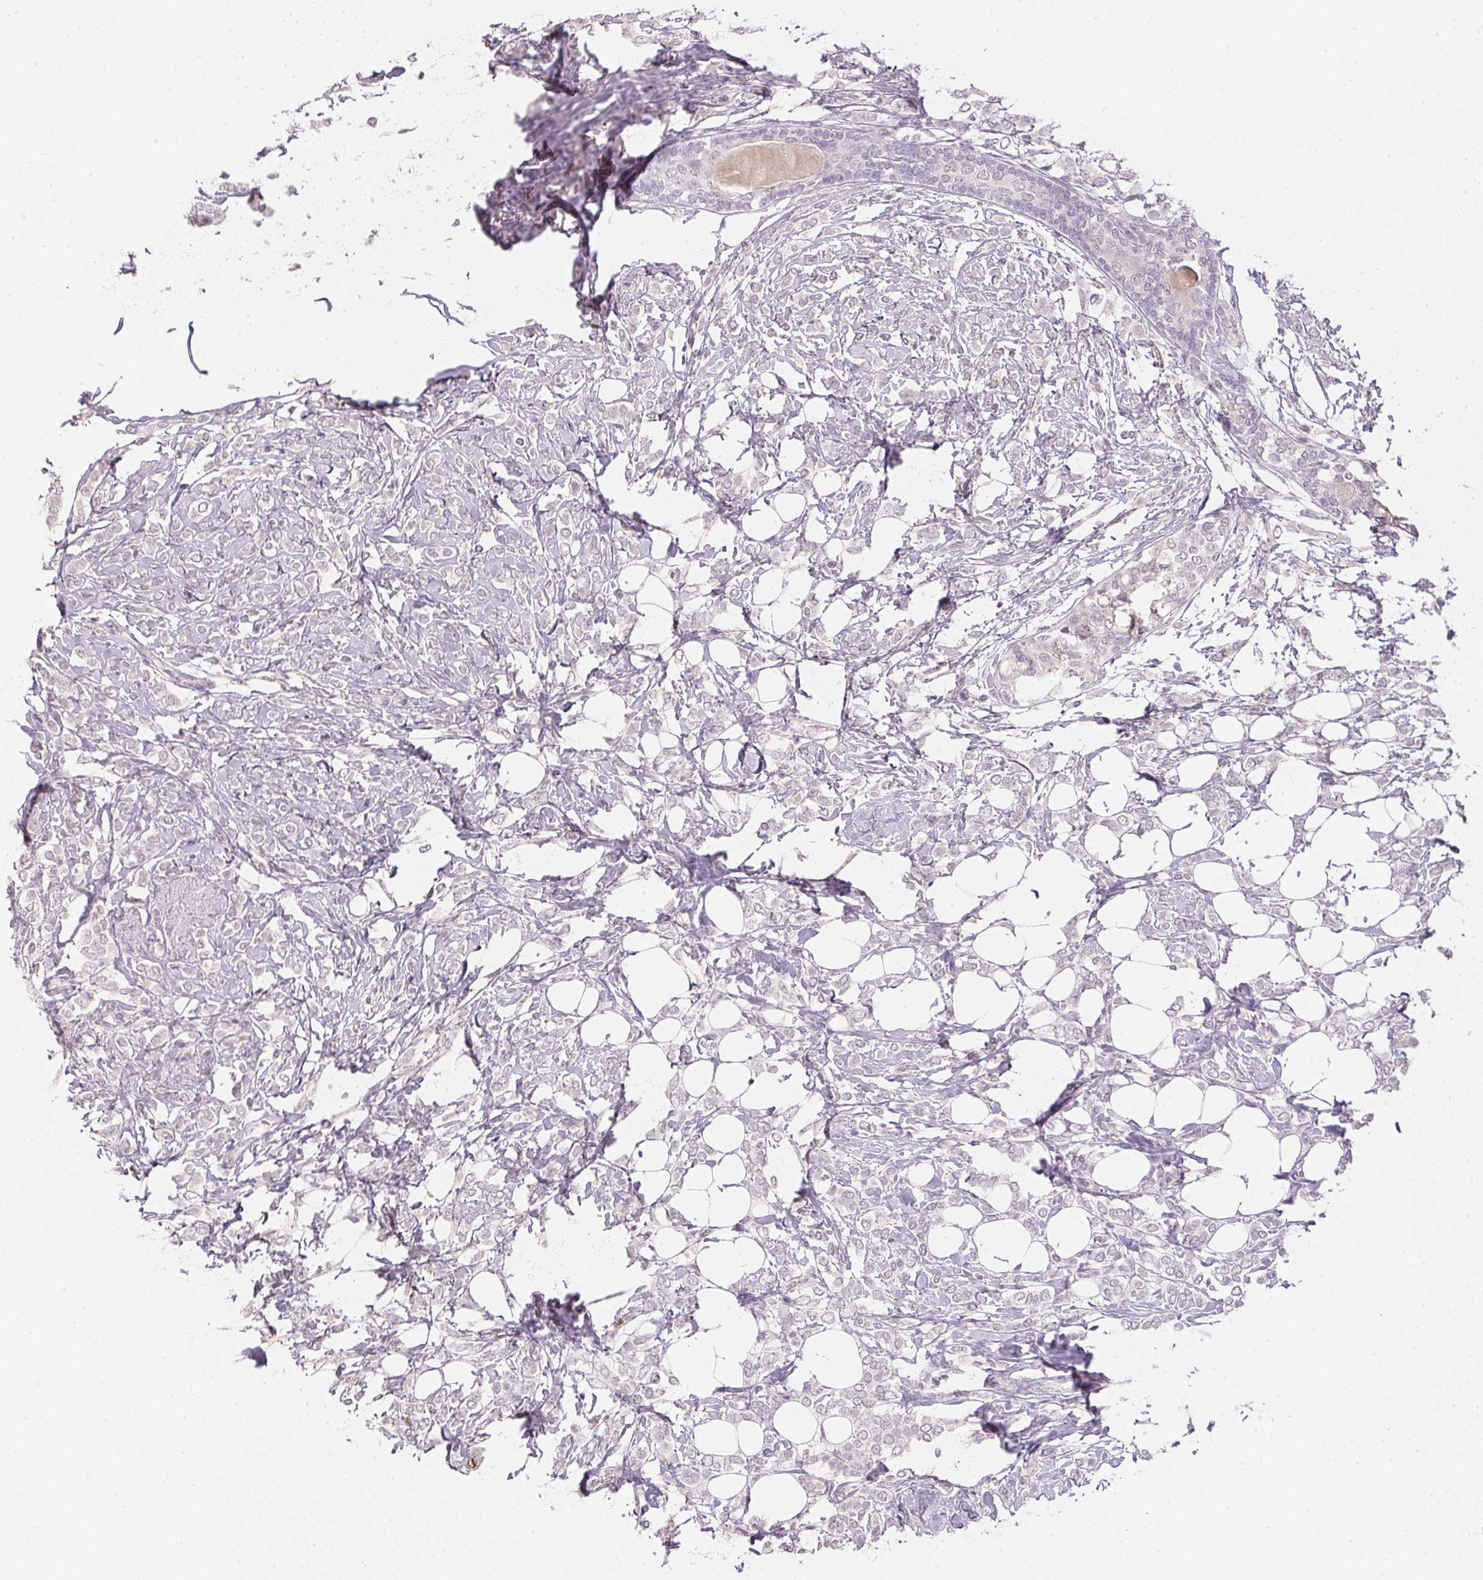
{"staining": {"intensity": "negative", "quantity": "none", "location": "none"}, "tissue": "breast cancer", "cell_type": "Tumor cells", "image_type": "cancer", "snomed": [{"axis": "morphology", "description": "Lobular carcinoma"}, {"axis": "topography", "description": "Breast"}], "caption": "Tumor cells show no significant protein staining in lobular carcinoma (breast).", "gene": "POLR3G", "patient": {"sex": "female", "age": 49}}